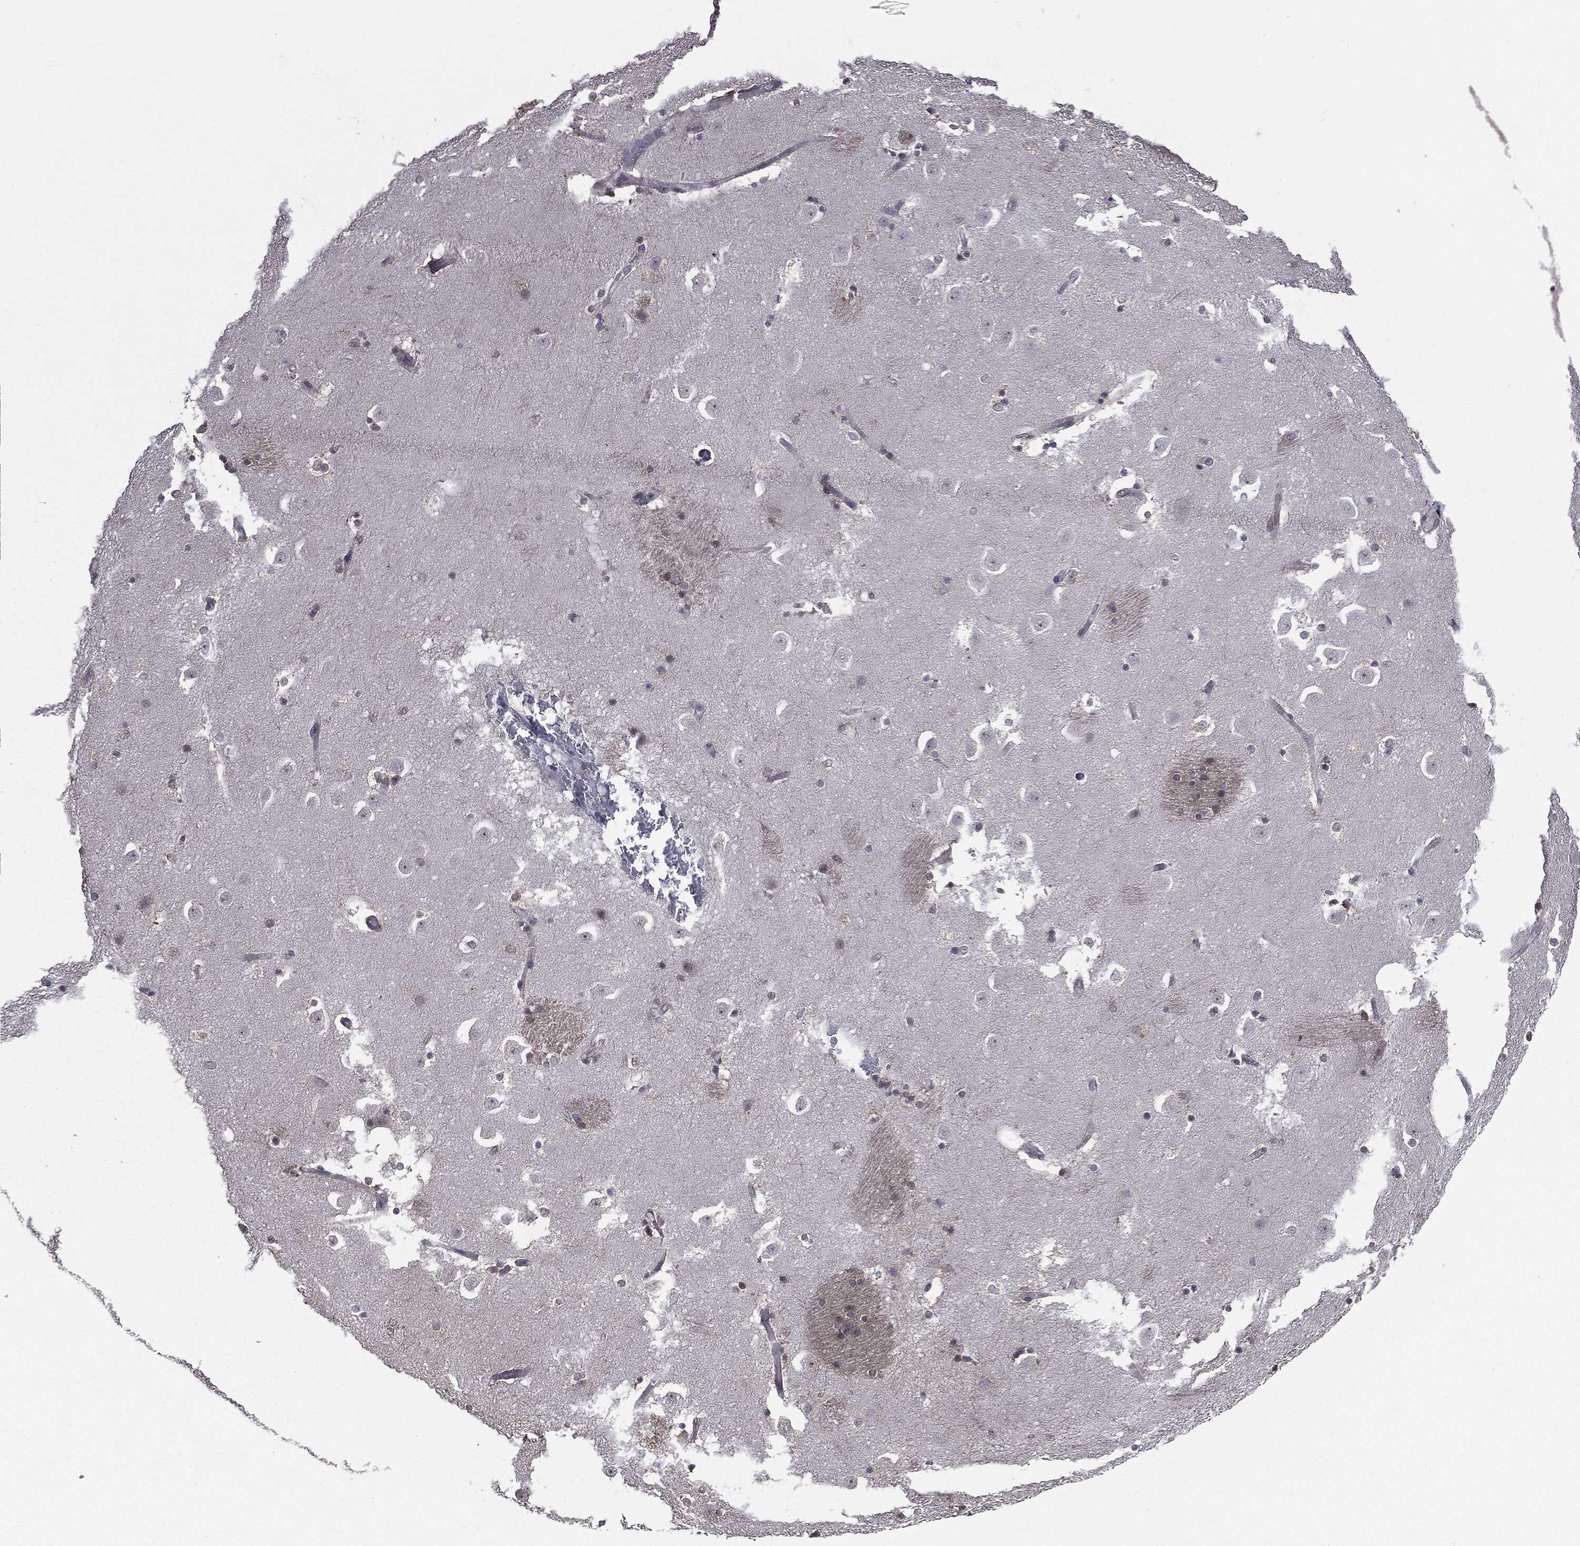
{"staining": {"intensity": "negative", "quantity": "none", "location": "none"}, "tissue": "caudate", "cell_type": "Glial cells", "image_type": "normal", "snomed": [{"axis": "morphology", "description": "Normal tissue, NOS"}, {"axis": "topography", "description": "Lateral ventricle wall"}], "caption": "DAB (3,3'-diaminobenzidine) immunohistochemical staining of normal human caudate exhibits no significant staining in glial cells.", "gene": "TRMT1L", "patient": {"sex": "male", "age": 51}}